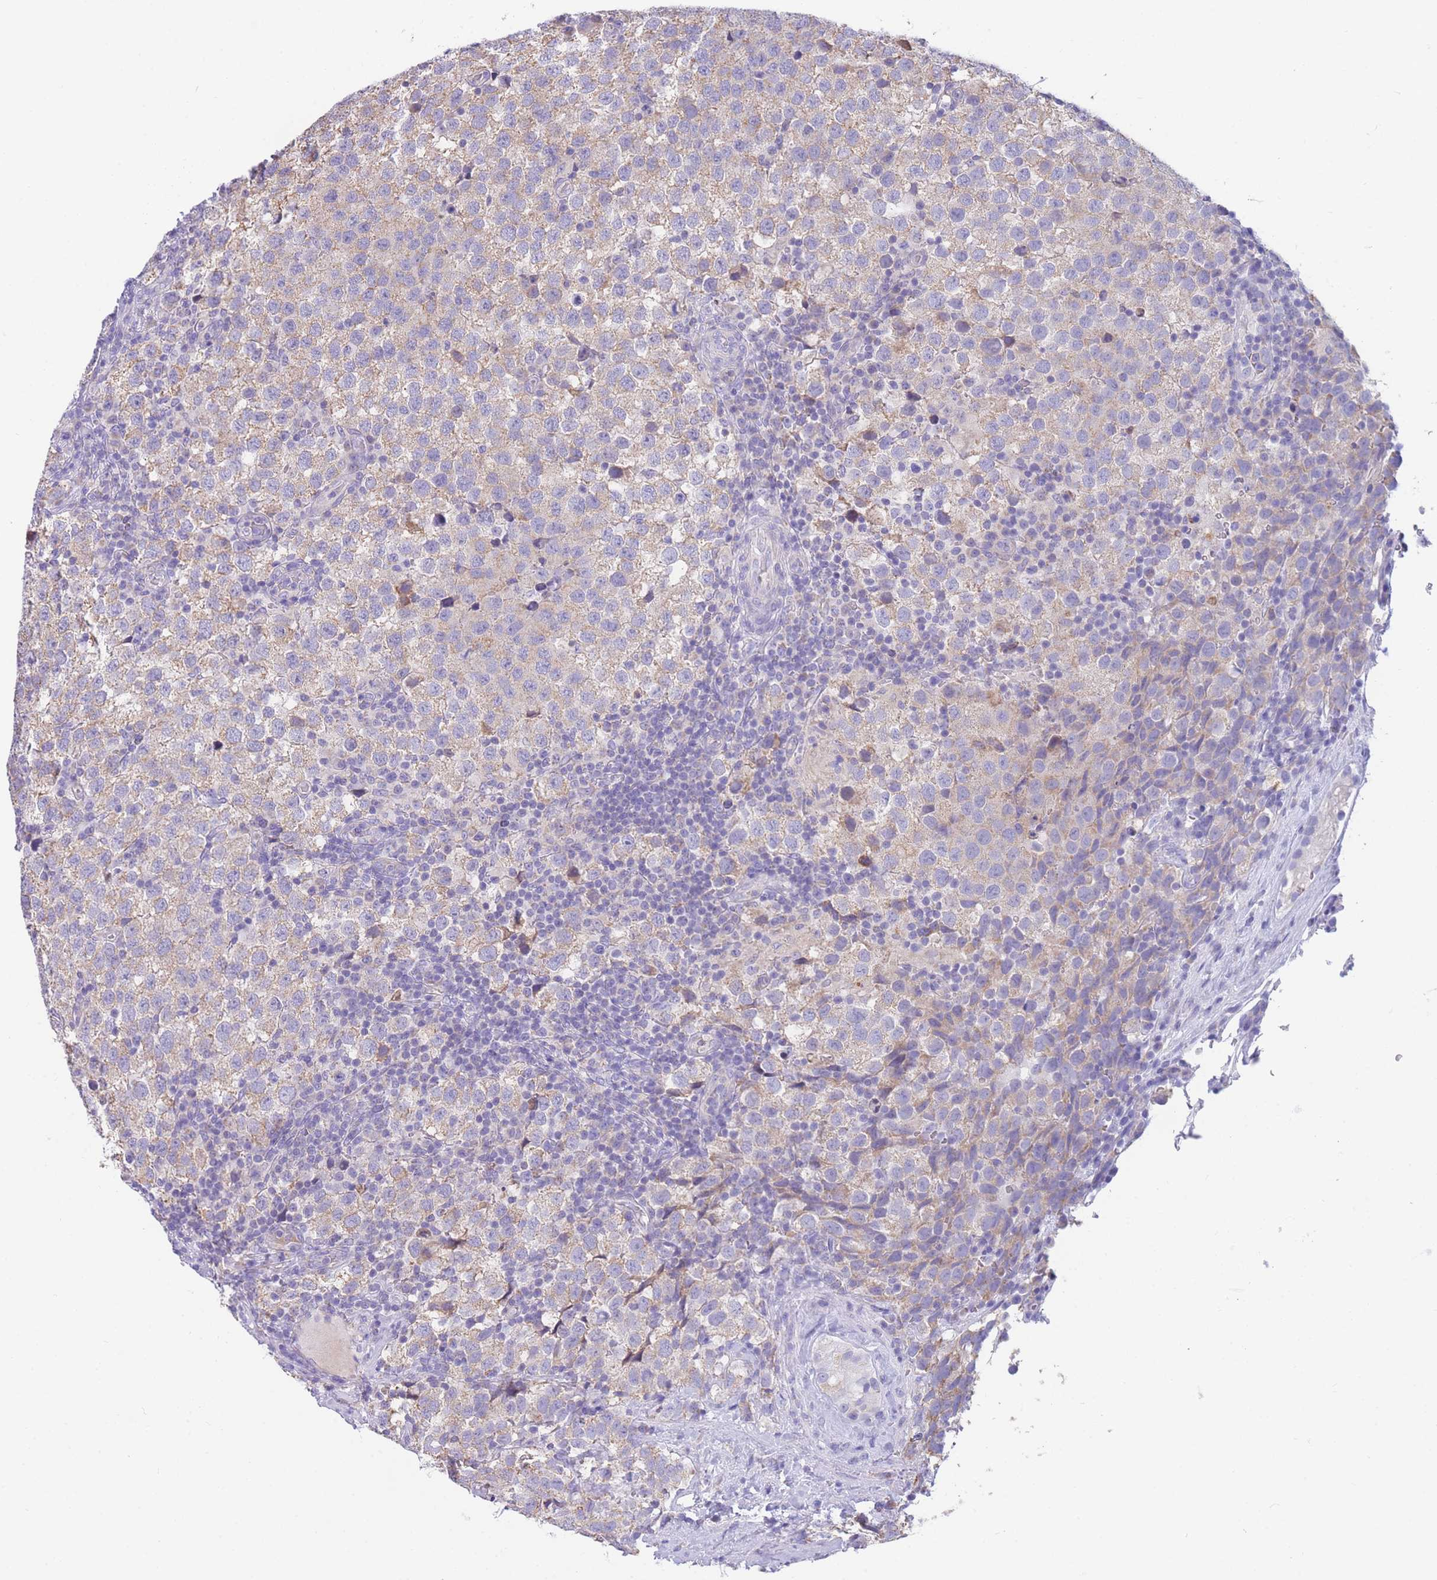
{"staining": {"intensity": "weak", "quantity": ">75%", "location": "cytoplasmic/membranous"}, "tissue": "testis cancer", "cell_type": "Tumor cells", "image_type": "cancer", "snomed": [{"axis": "morphology", "description": "Seminoma, NOS"}, {"axis": "topography", "description": "Testis"}], "caption": "Testis seminoma stained for a protein (brown) shows weak cytoplasmic/membranous positive positivity in about >75% of tumor cells.", "gene": "DHRS11", "patient": {"sex": "male", "age": 34}}